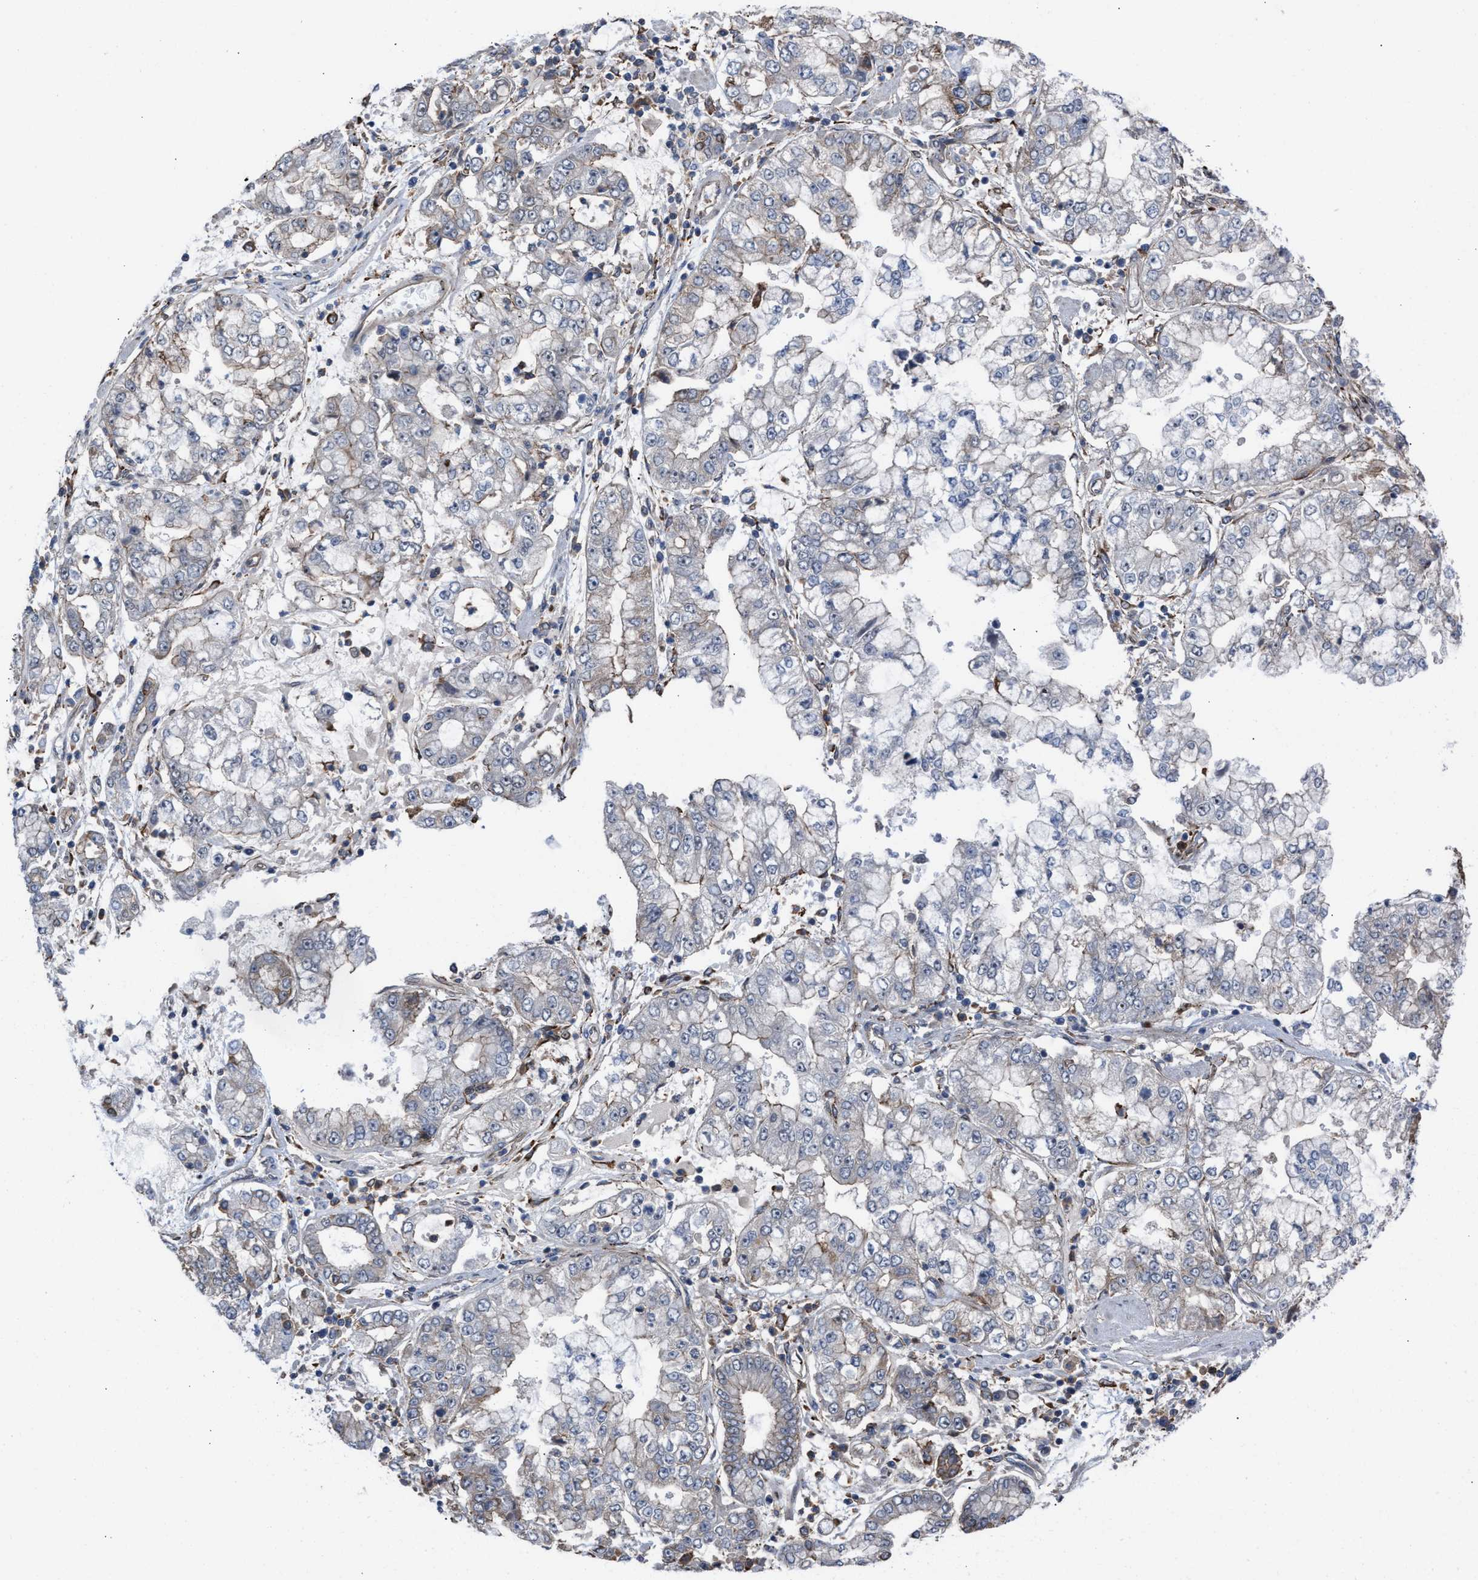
{"staining": {"intensity": "negative", "quantity": "none", "location": "none"}, "tissue": "stomach cancer", "cell_type": "Tumor cells", "image_type": "cancer", "snomed": [{"axis": "morphology", "description": "Adenocarcinoma, NOS"}, {"axis": "topography", "description": "Stomach"}], "caption": "Protein analysis of stomach cancer (adenocarcinoma) demonstrates no significant positivity in tumor cells.", "gene": "TP53BP2", "patient": {"sex": "male", "age": 76}}